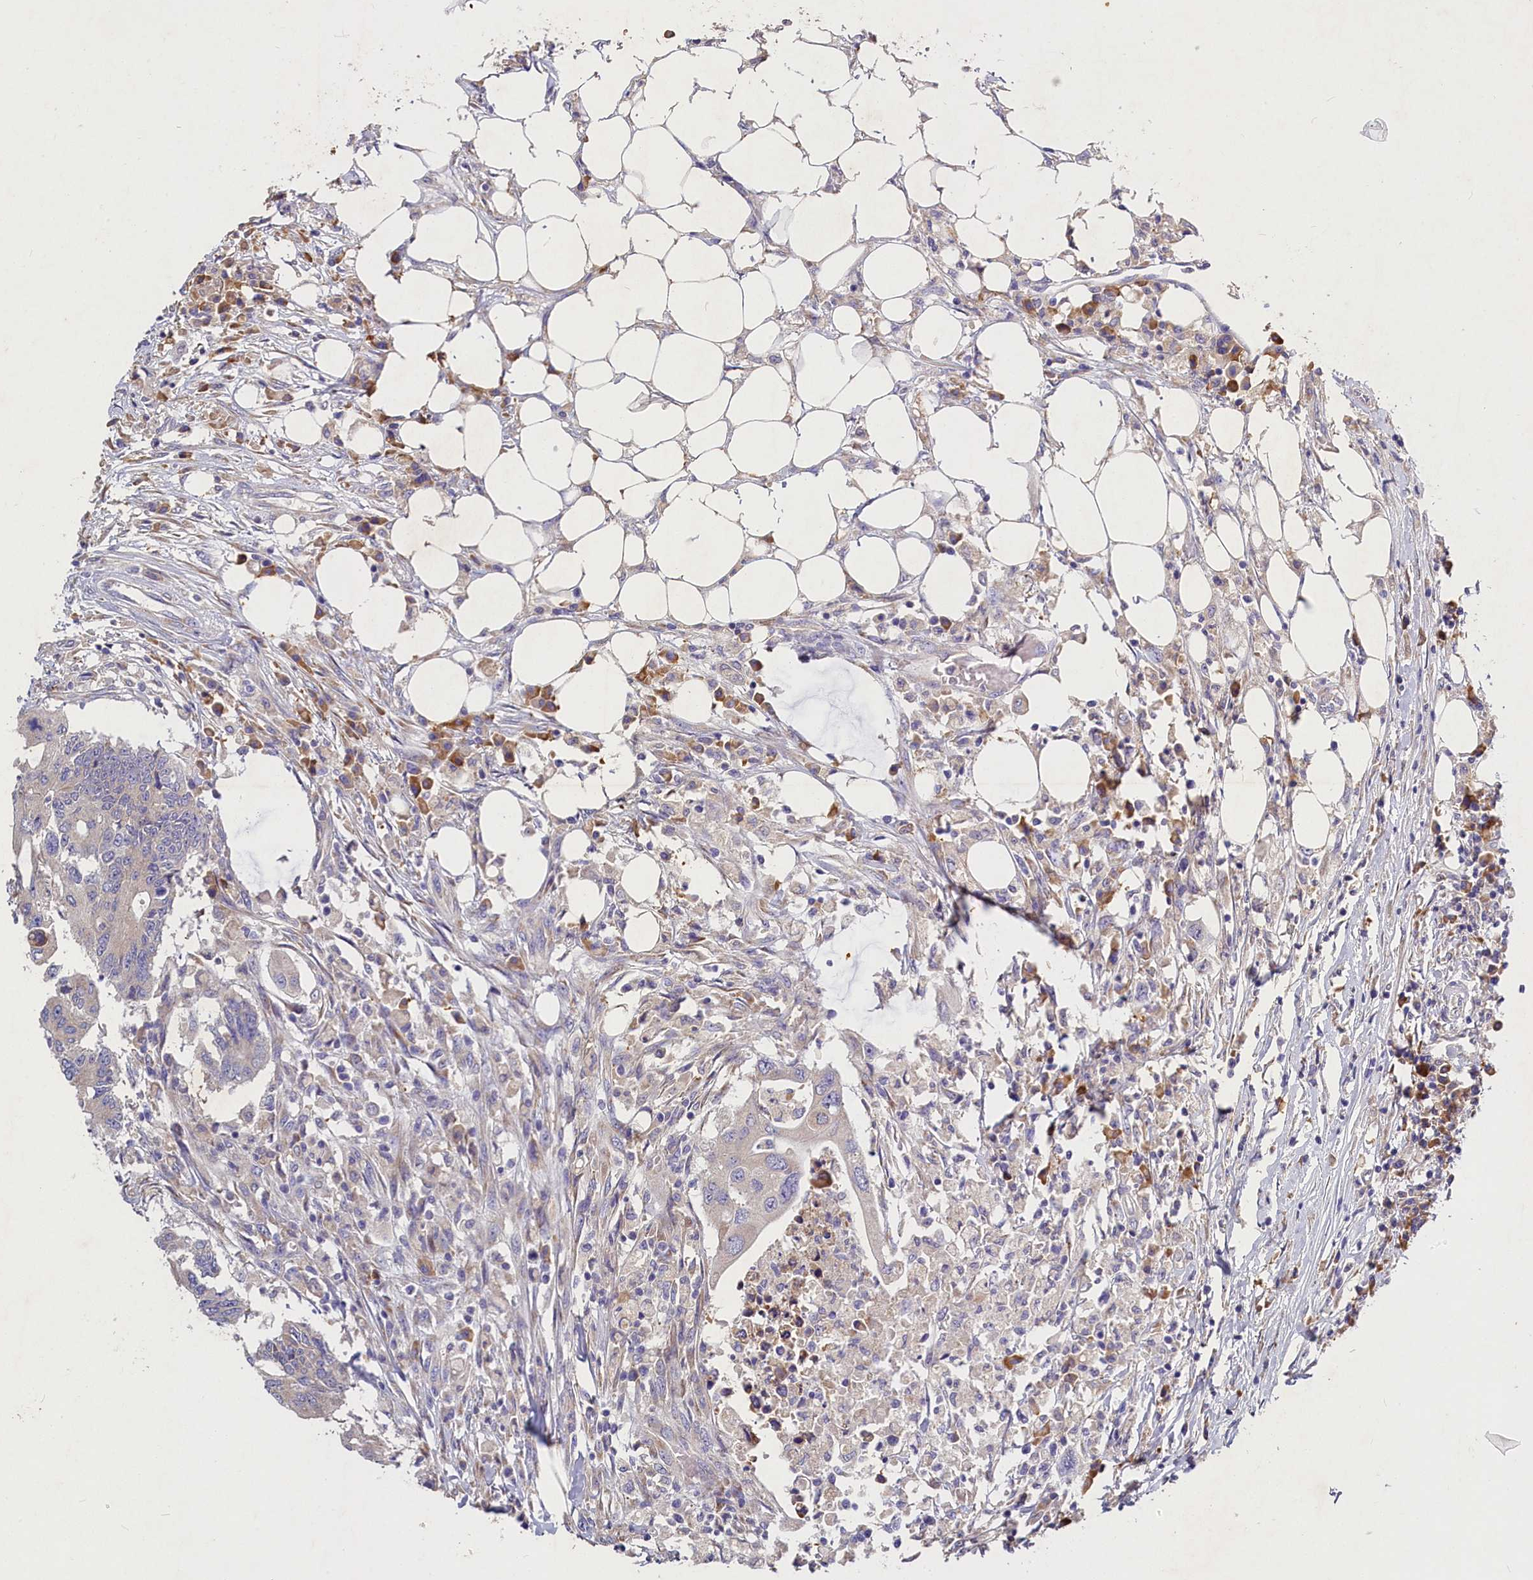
{"staining": {"intensity": "weak", "quantity": "<25%", "location": "cytoplasmic/membranous"}, "tissue": "colorectal cancer", "cell_type": "Tumor cells", "image_type": "cancer", "snomed": [{"axis": "morphology", "description": "Adenocarcinoma, NOS"}, {"axis": "topography", "description": "Colon"}], "caption": "Tumor cells are negative for protein expression in human colorectal cancer (adenocarcinoma).", "gene": "ST7L", "patient": {"sex": "male", "age": 71}}